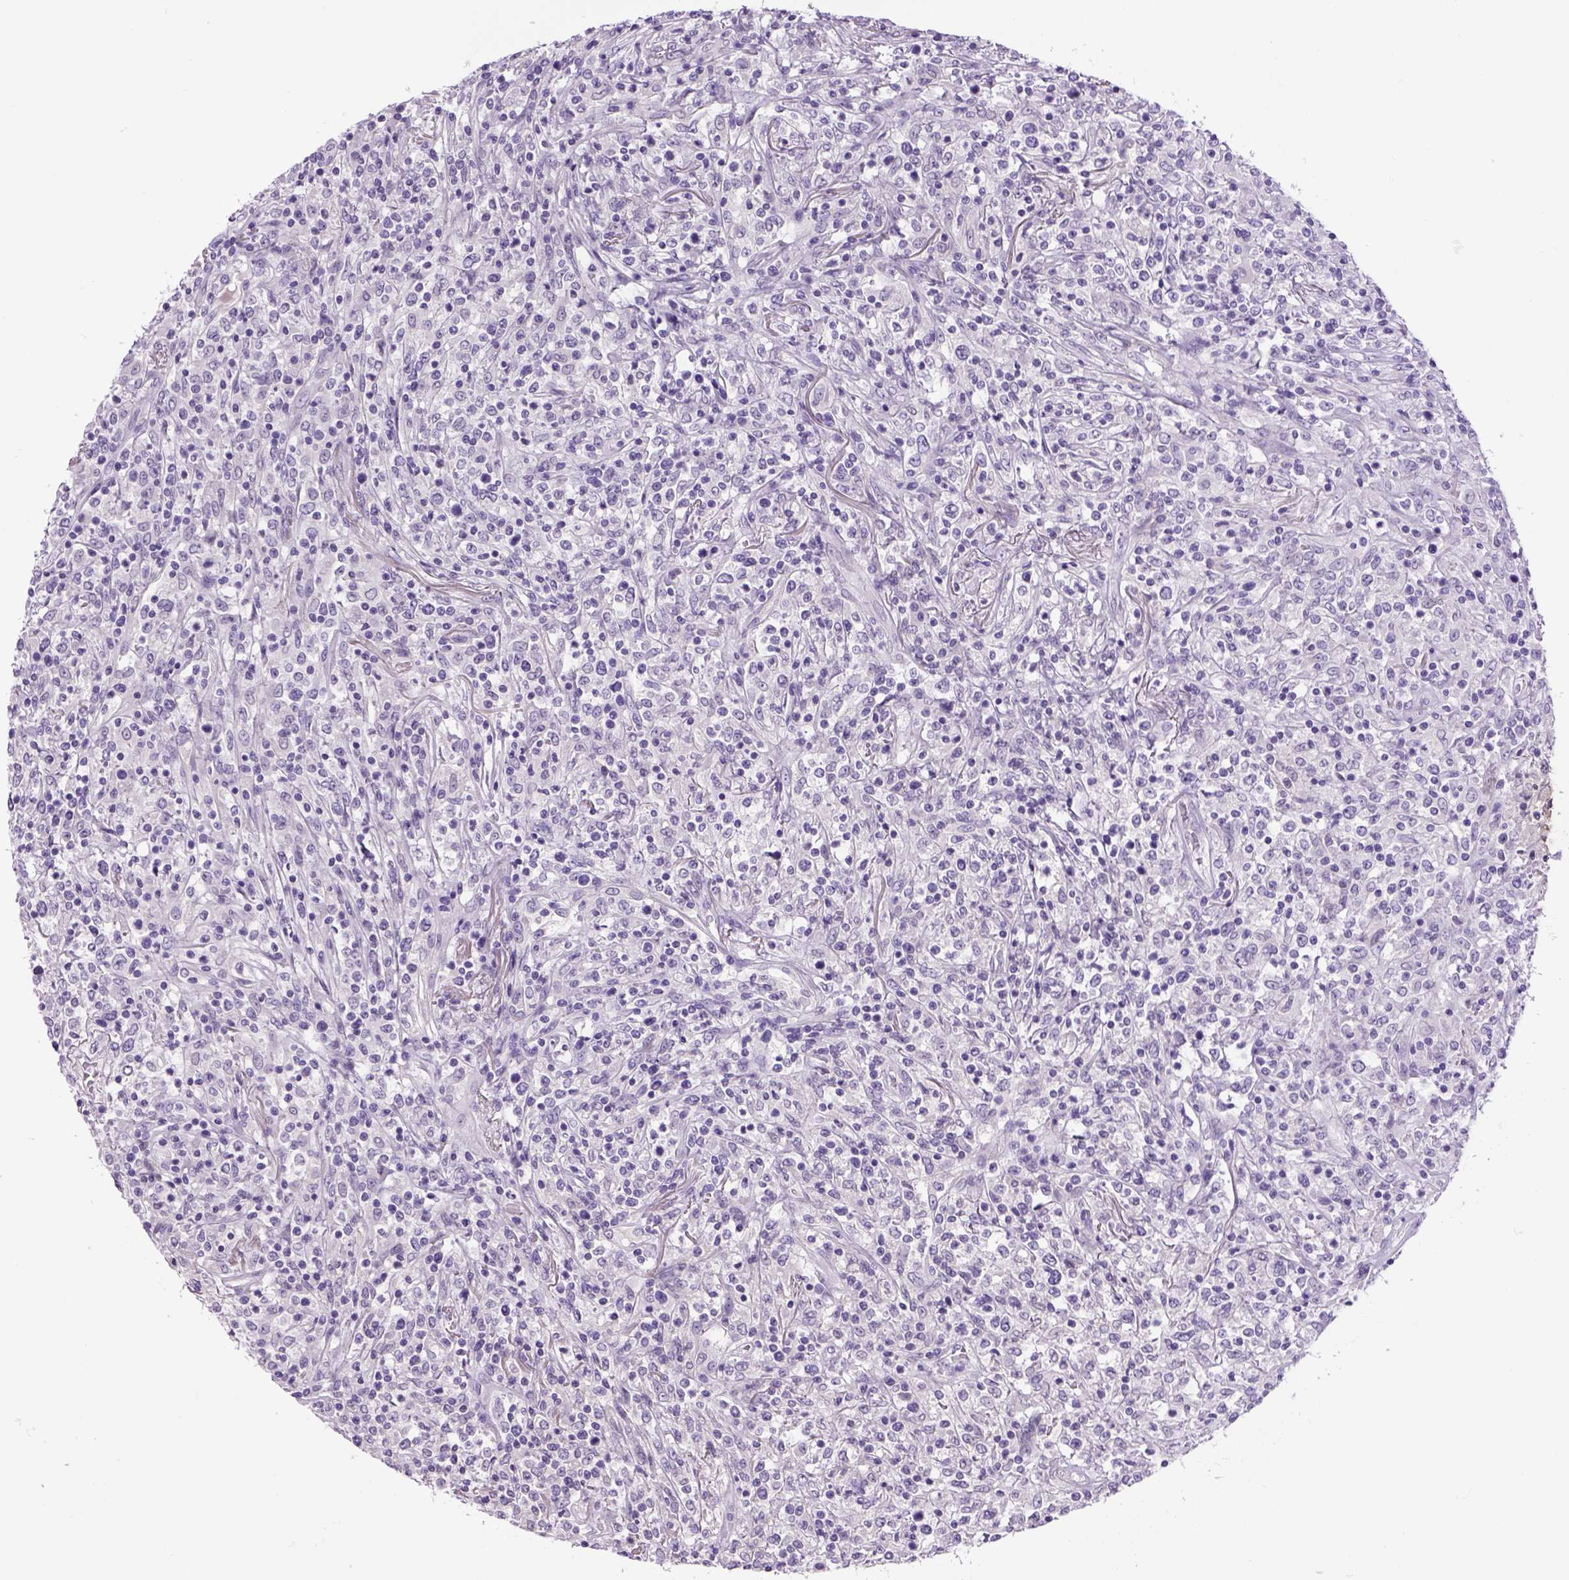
{"staining": {"intensity": "negative", "quantity": "none", "location": "none"}, "tissue": "lymphoma", "cell_type": "Tumor cells", "image_type": "cancer", "snomed": [{"axis": "morphology", "description": "Malignant lymphoma, non-Hodgkin's type, High grade"}, {"axis": "topography", "description": "Lung"}], "caption": "Tumor cells show no significant expression in lymphoma. (Stains: DAB (3,3'-diaminobenzidine) IHC with hematoxylin counter stain, Microscopy: brightfield microscopy at high magnification).", "gene": "DBH", "patient": {"sex": "male", "age": 79}}